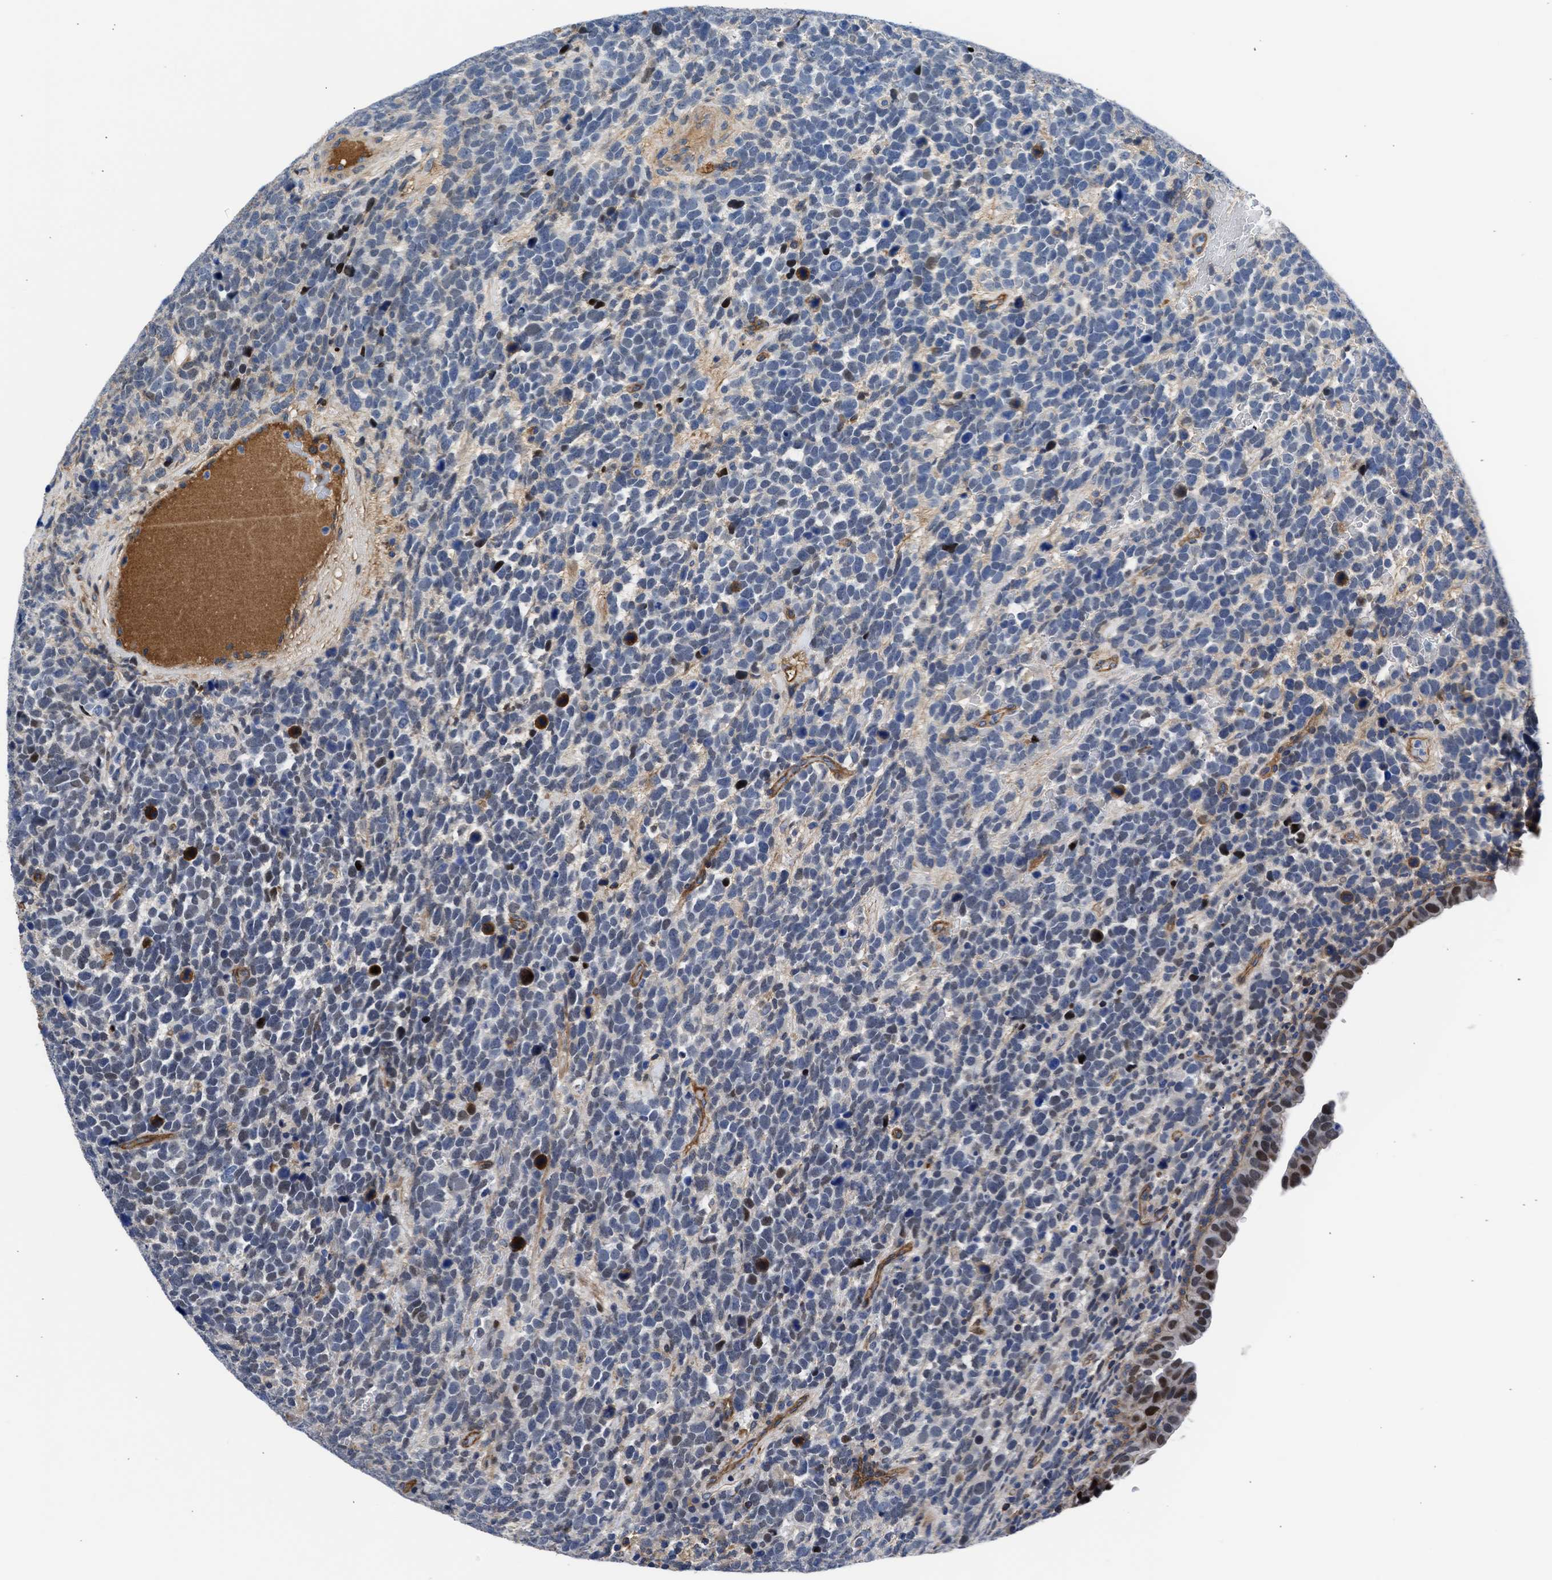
{"staining": {"intensity": "moderate", "quantity": "<25%", "location": "nuclear"}, "tissue": "urothelial cancer", "cell_type": "Tumor cells", "image_type": "cancer", "snomed": [{"axis": "morphology", "description": "Urothelial carcinoma, High grade"}, {"axis": "topography", "description": "Urinary bladder"}], "caption": "Approximately <25% of tumor cells in urothelial cancer show moderate nuclear protein expression as visualized by brown immunohistochemical staining.", "gene": "MAS1L", "patient": {"sex": "female", "age": 82}}